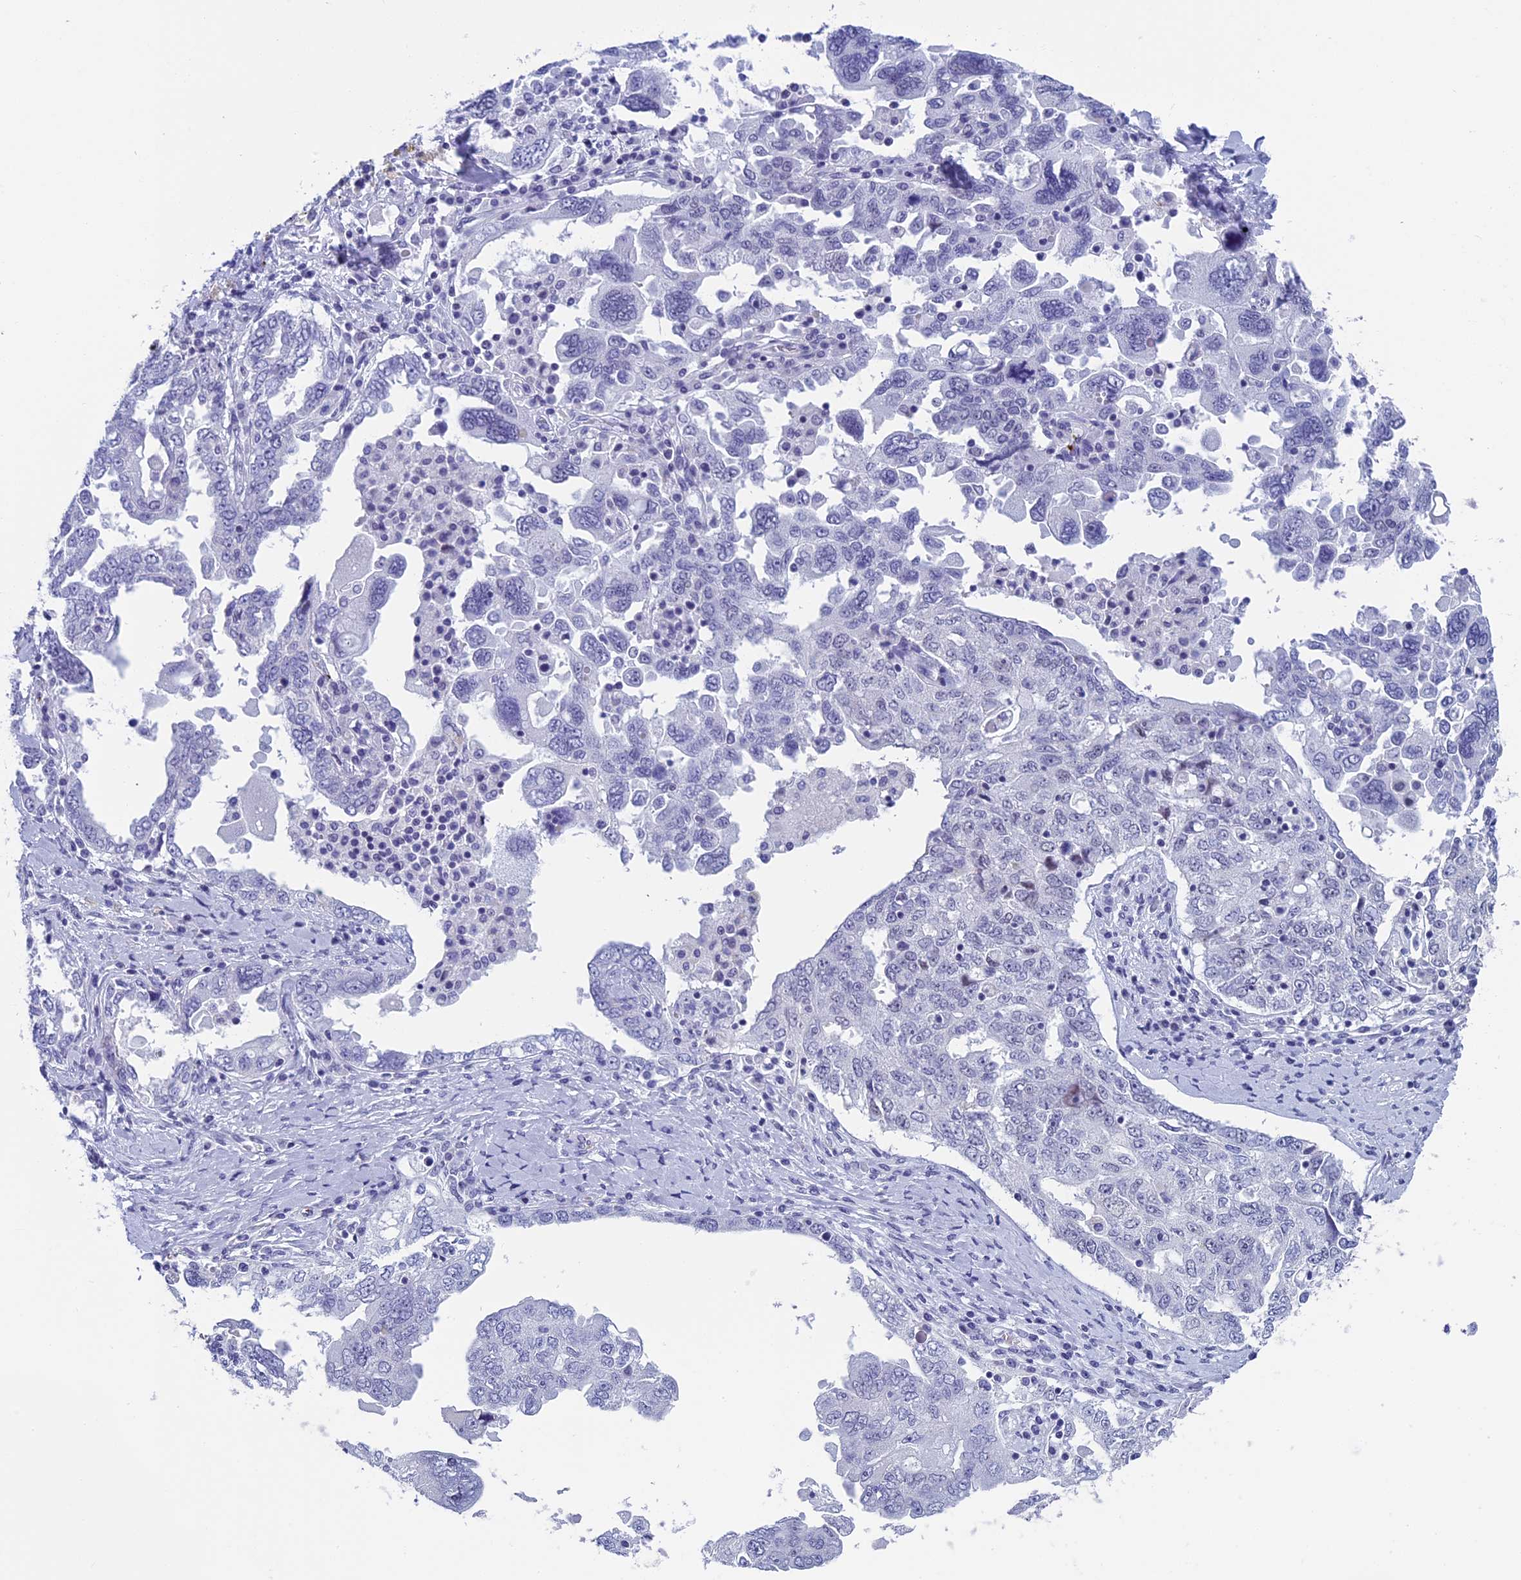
{"staining": {"intensity": "negative", "quantity": "none", "location": "none"}, "tissue": "ovarian cancer", "cell_type": "Tumor cells", "image_type": "cancer", "snomed": [{"axis": "morphology", "description": "Carcinoma, endometroid"}, {"axis": "topography", "description": "Ovary"}], "caption": "The histopathology image reveals no significant positivity in tumor cells of ovarian cancer.", "gene": "AIFM2", "patient": {"sex": "female", "age": 62}}